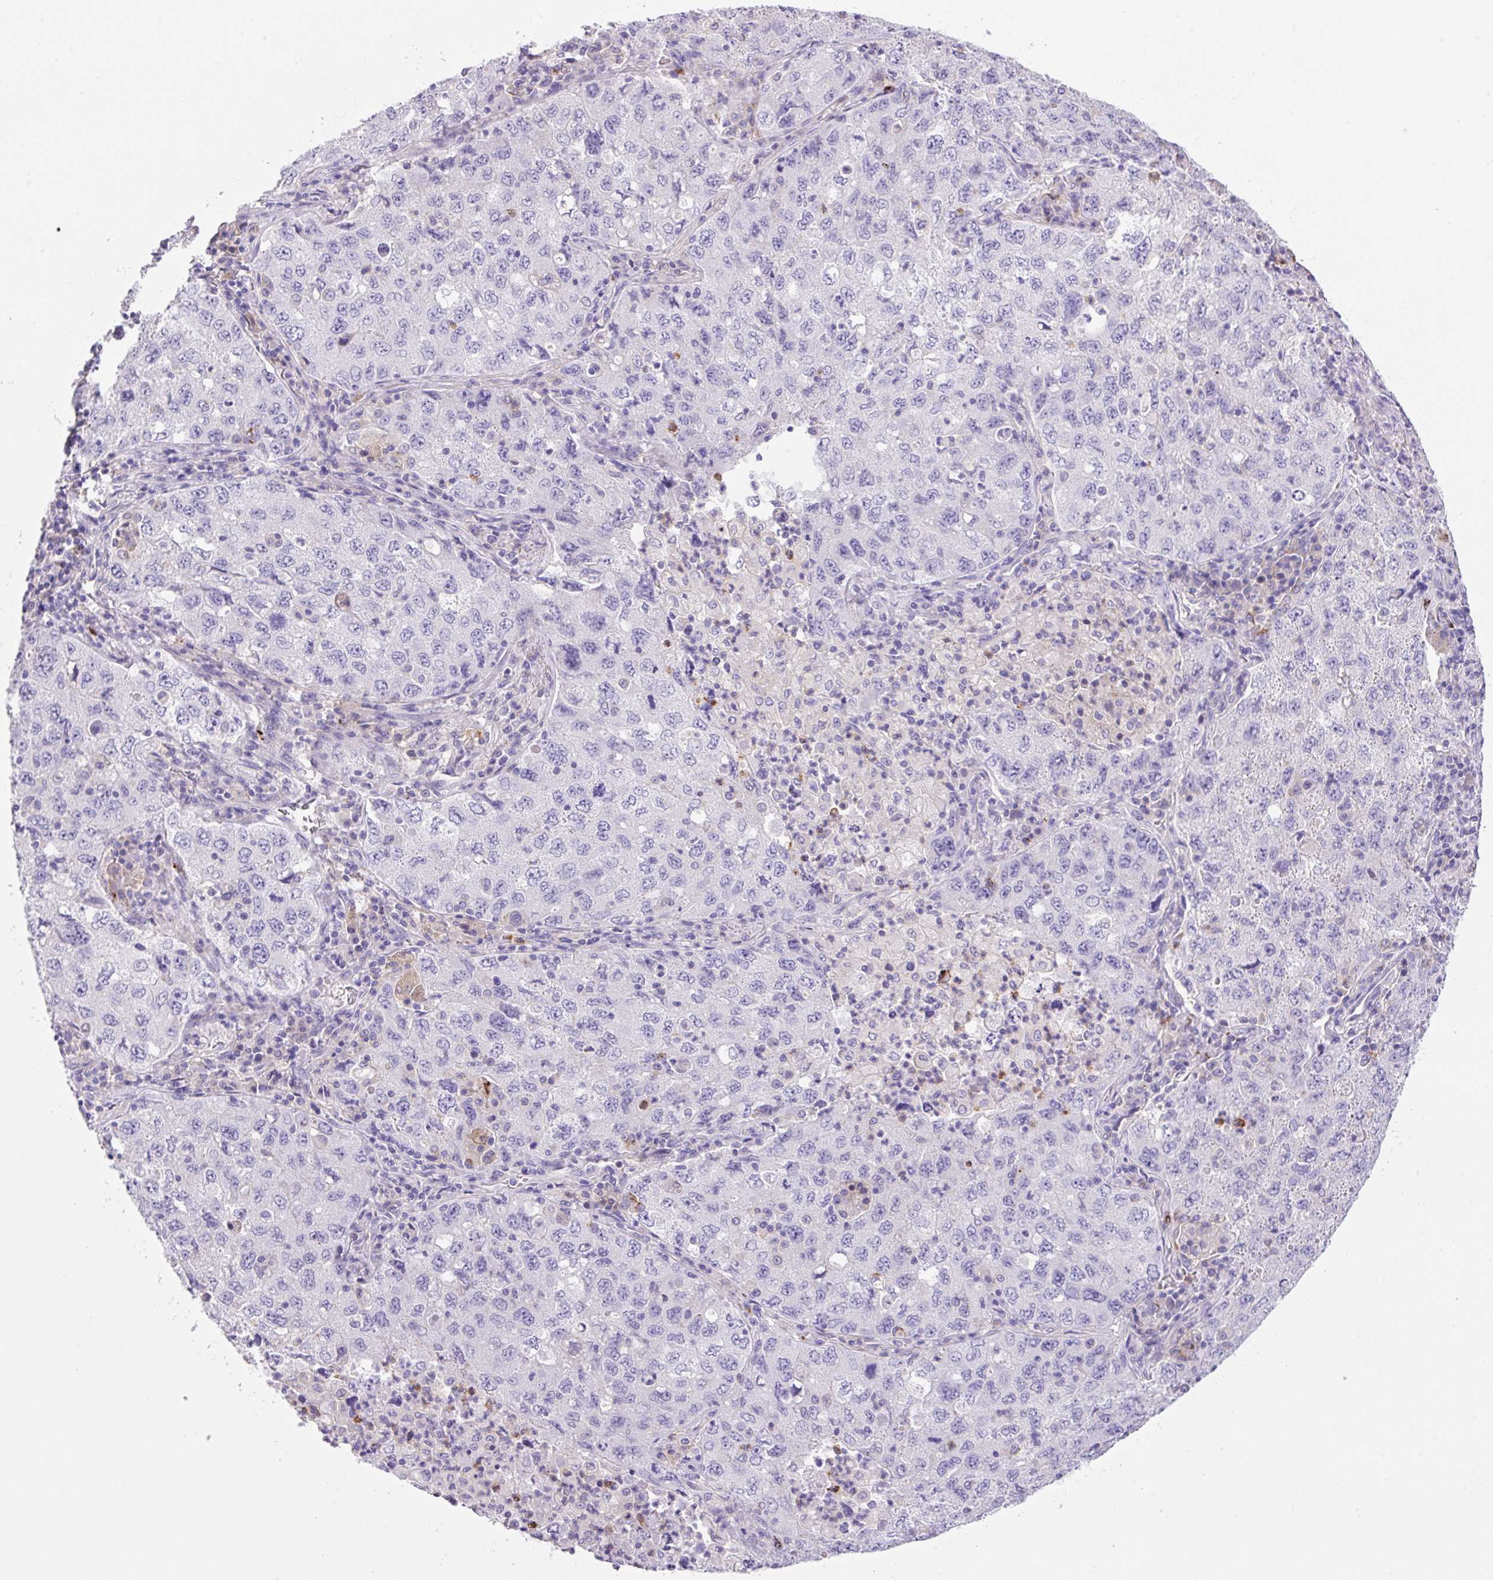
{"staining": {"intensity": "negative", "quantity": "none", "location": "none"}, "tissue": "lung cancer", "cell_type": "Tumor cells", "image_type": "cancer", "snomed": [{"axis": "morphology", "description": "Adenocarcinoma, NOS"}, {"axis": "topography", "description": "Lung"}], "caption": "An immunohistochemistry photomicrograph of lung adenocarcinoma is shown. There is no staining in tumor cells of lung adenocarcinoma. Brightfield microscopy of IHC stained with DAB (brown) and hematoxylin (blue), captured at high magnification.", "gene": "TDRD15", "patient": {"sex": "female", "age": 57}}